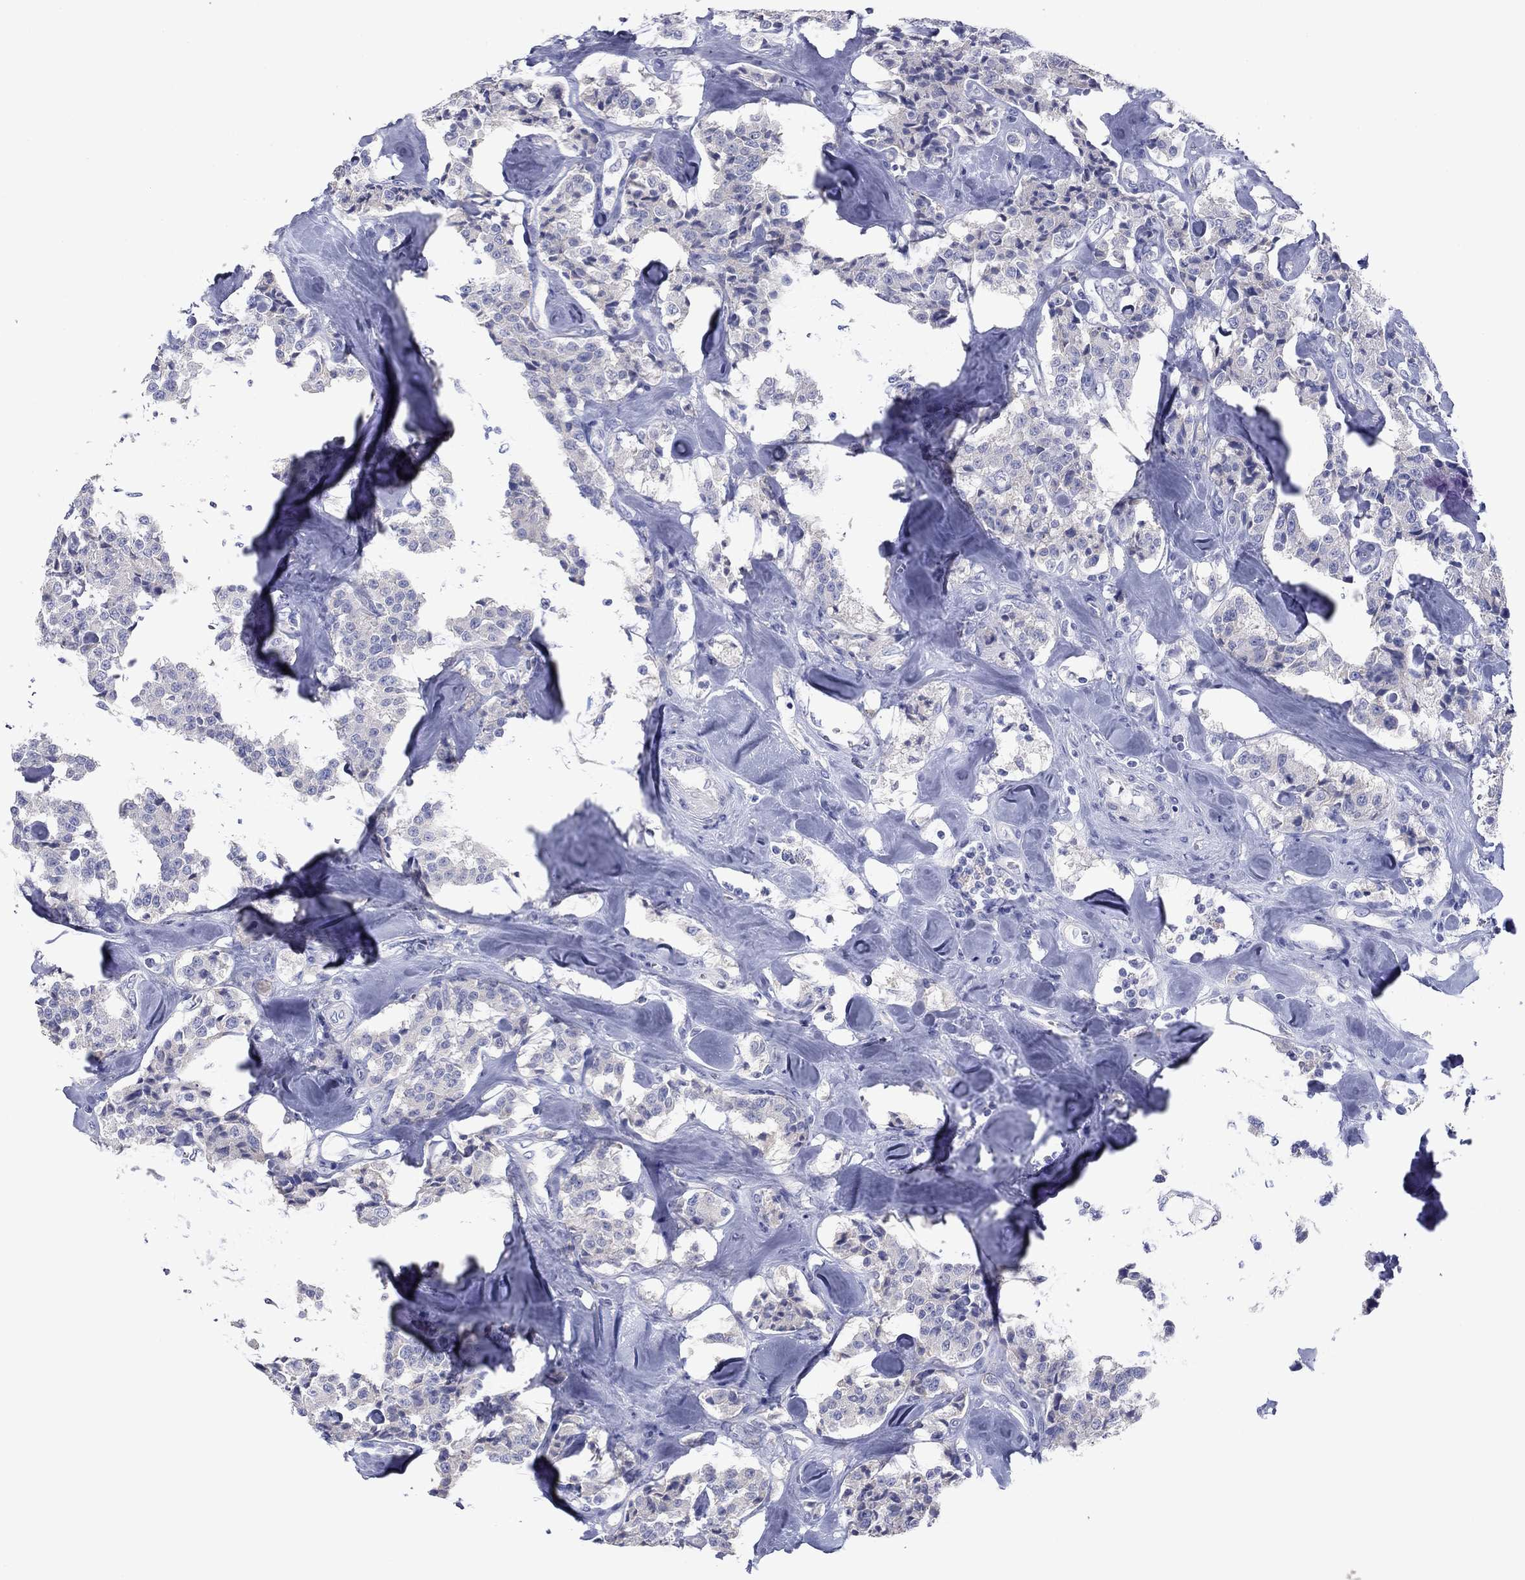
{"staining": {"intensity": "negative", "quantity": "none", "location": "none"}, "tissue": "carcinoid", "cell_type": "Tumor cells", "image_type": "cancer", "snomed": [{"axis": "morphology", "description": "Carcinoid, malignant, NOS"}, {"axis": "topography", "description": "Pancreas"}], "caption": "High power microscopy image of an immunohistochemistry image of carcinoid, revealing no significant staining in tumor cells.", "gene": "GRK7", "patient": {"sex": "male", "age": 41}}